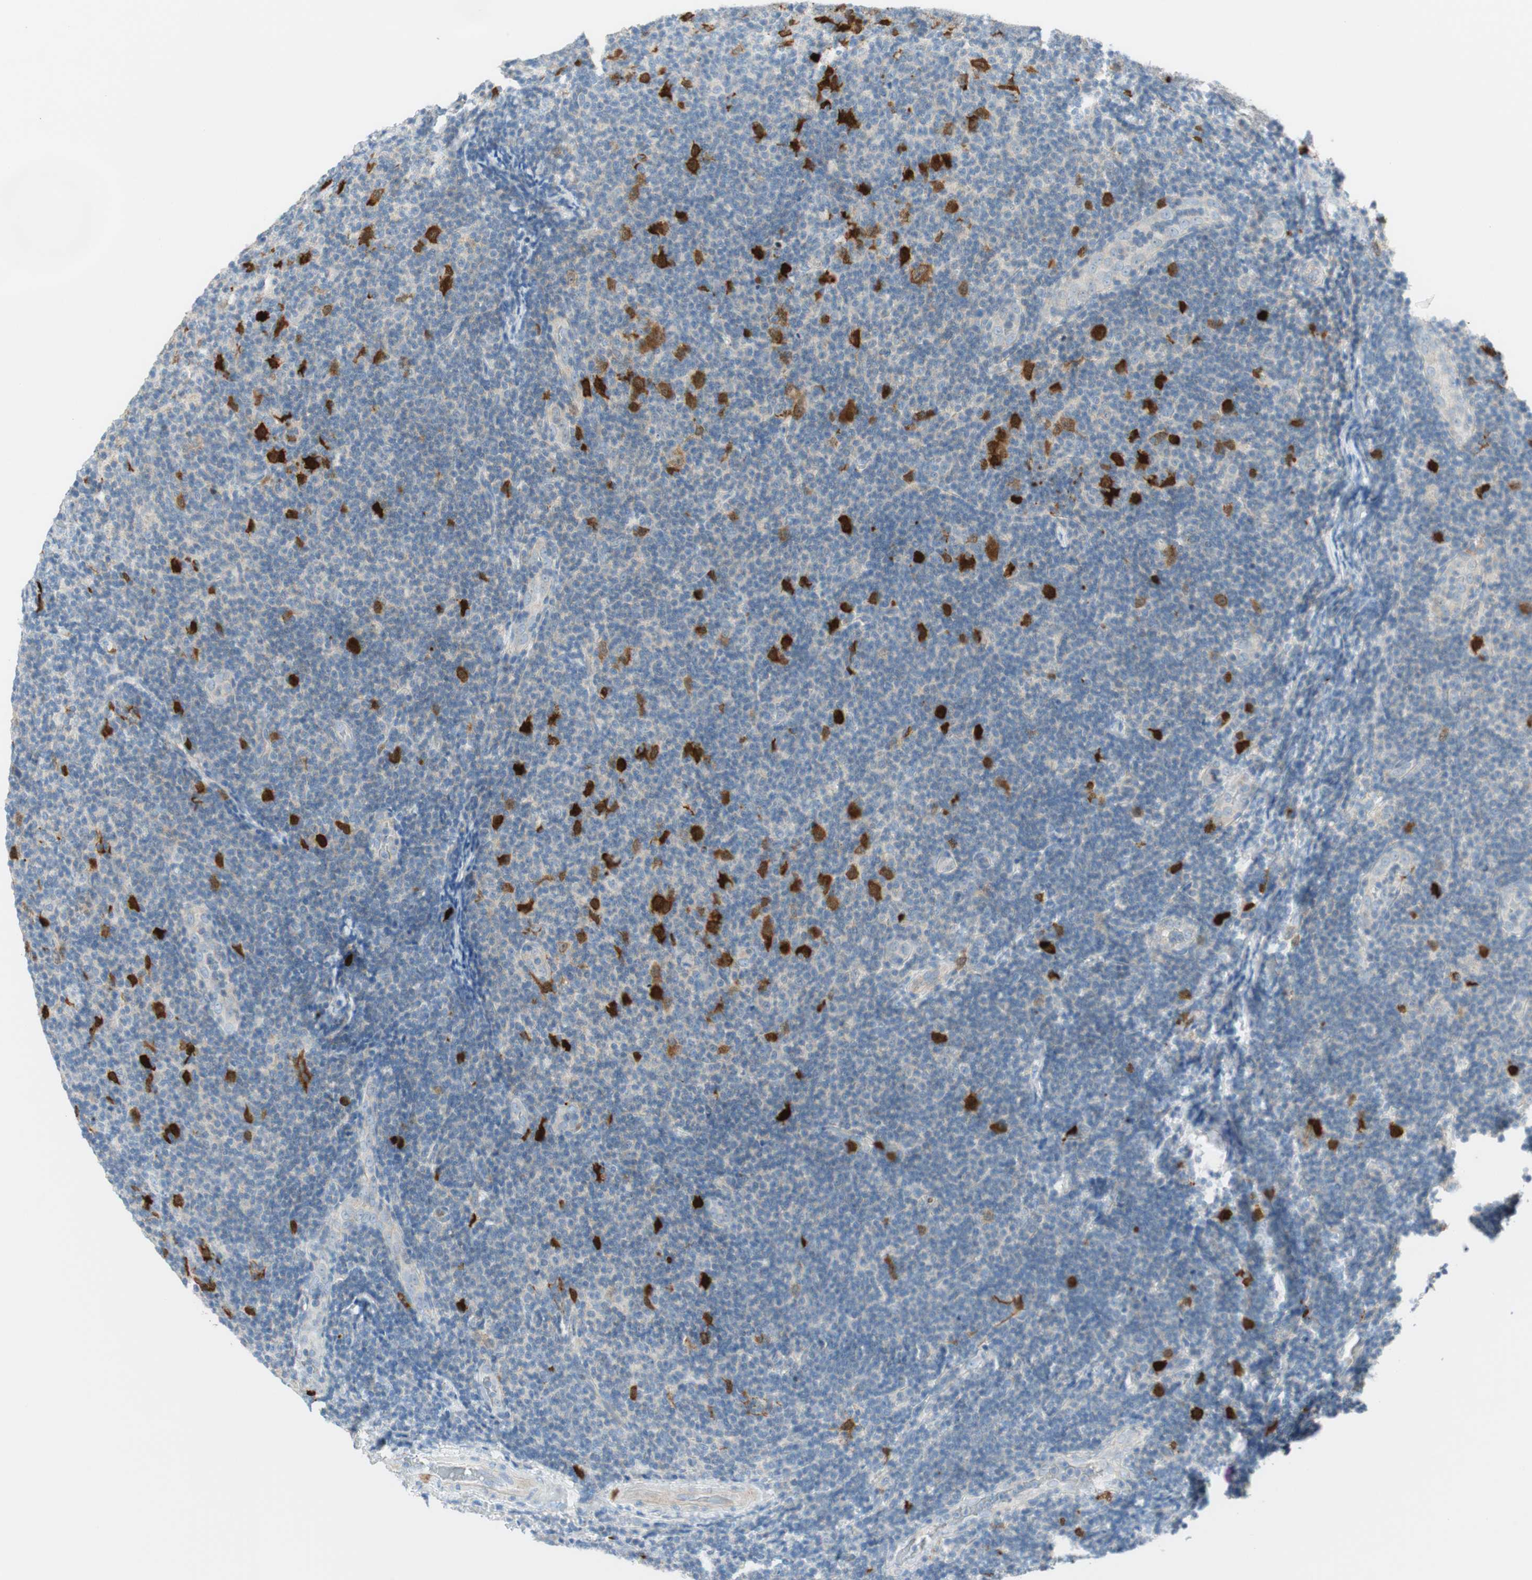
{"staining": {"intensity": "strong", "quantity": "<25%", "location": "cytoplasmic/membranous,nuclear"}, "tissue": "lymphoma", "cell_type": "Tumor cells", "image_type": "cancer", "snomed": [{"axis": "morphology", "description": "Malignant lymphoma, non-Hodgkin's type, Low grade"}, {"axis": "topography", "description": "Lymph node"}], "caption": "Lymphoma tissue shows strong cytoplasmic/membranous and nuclear staining in approximately <25% of tumor cells, visualized by immunohistochemistry.", "gene": "PTTG1", "patient": {"sex": "male", "age": 83}}